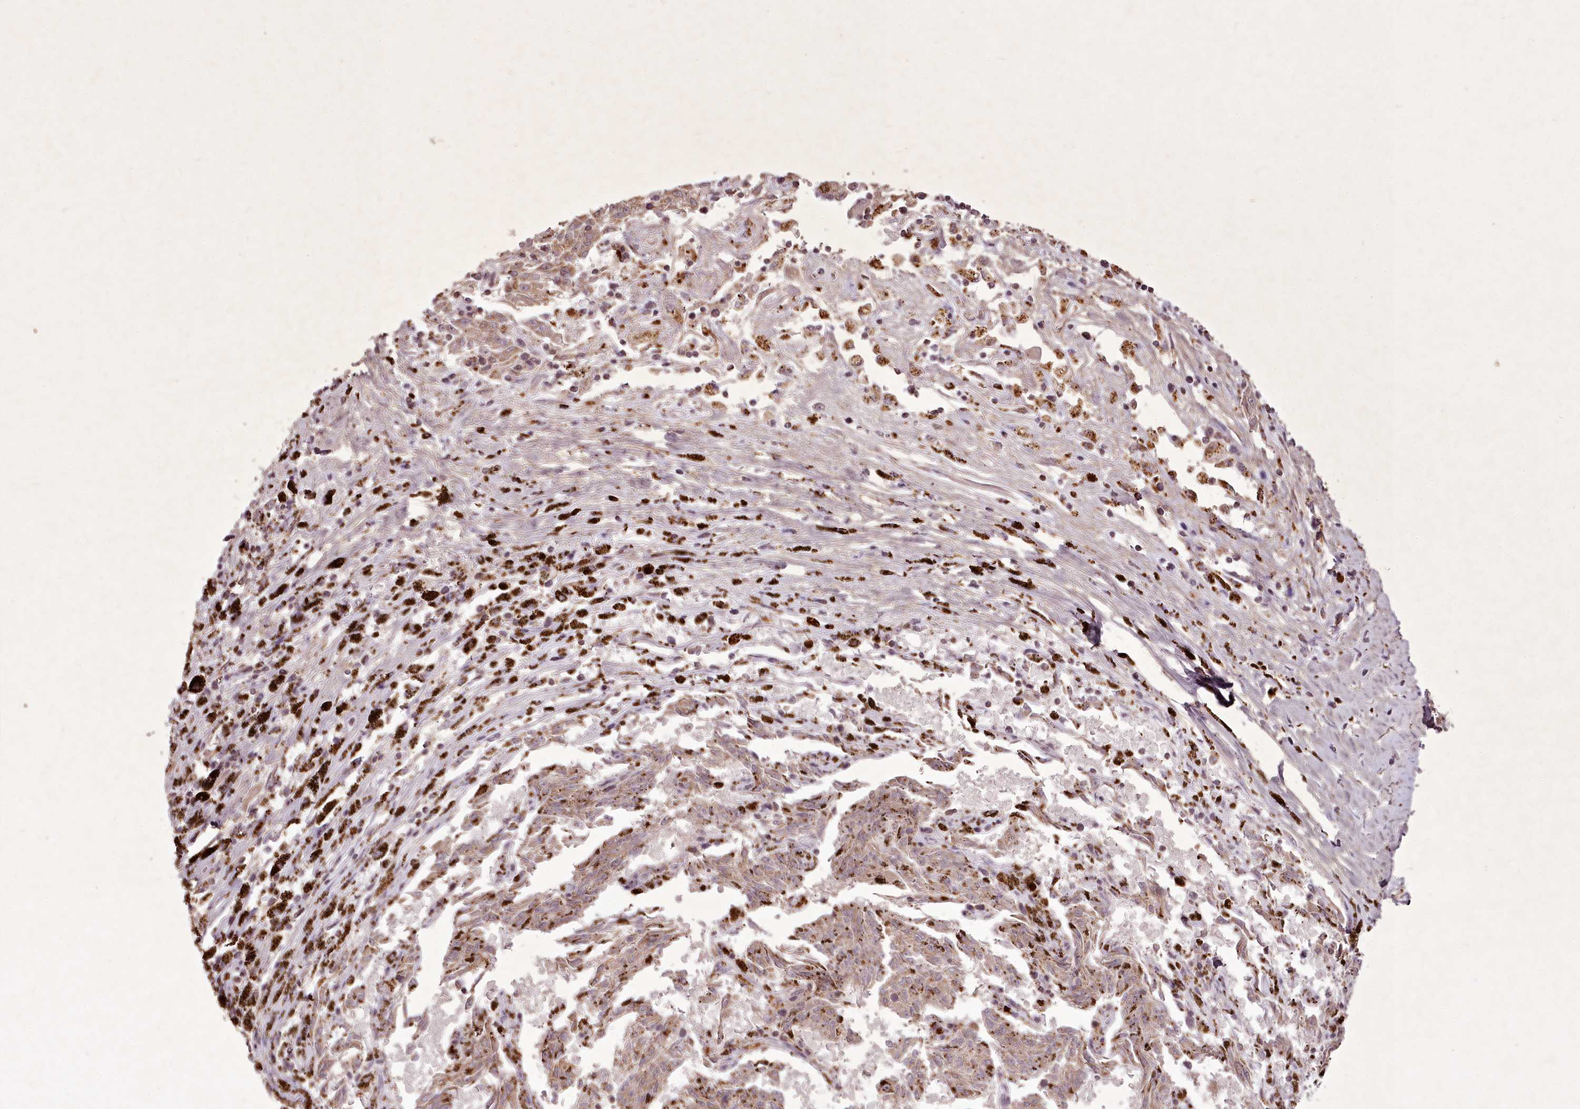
{"staining": {"intensity": "weak", "quantity": ">75%", "location": "cytoplasmic/membranous"}, "tissue": "melanoma", "cell_type": "Tumor cells", "image_type": "cancer", "snomed": [{"axis": "morphology", "description": "Malignant melanoma, NOS"}, {"axis": "topography", "description": "Skin"}], "caption": "Tumor cells show weak cytoplasmic/membranous expression in approximately >75% of cells in malignant melanoma.", "gene": "CHCHD2", "patient": {"sex": "female", "age": 72}}